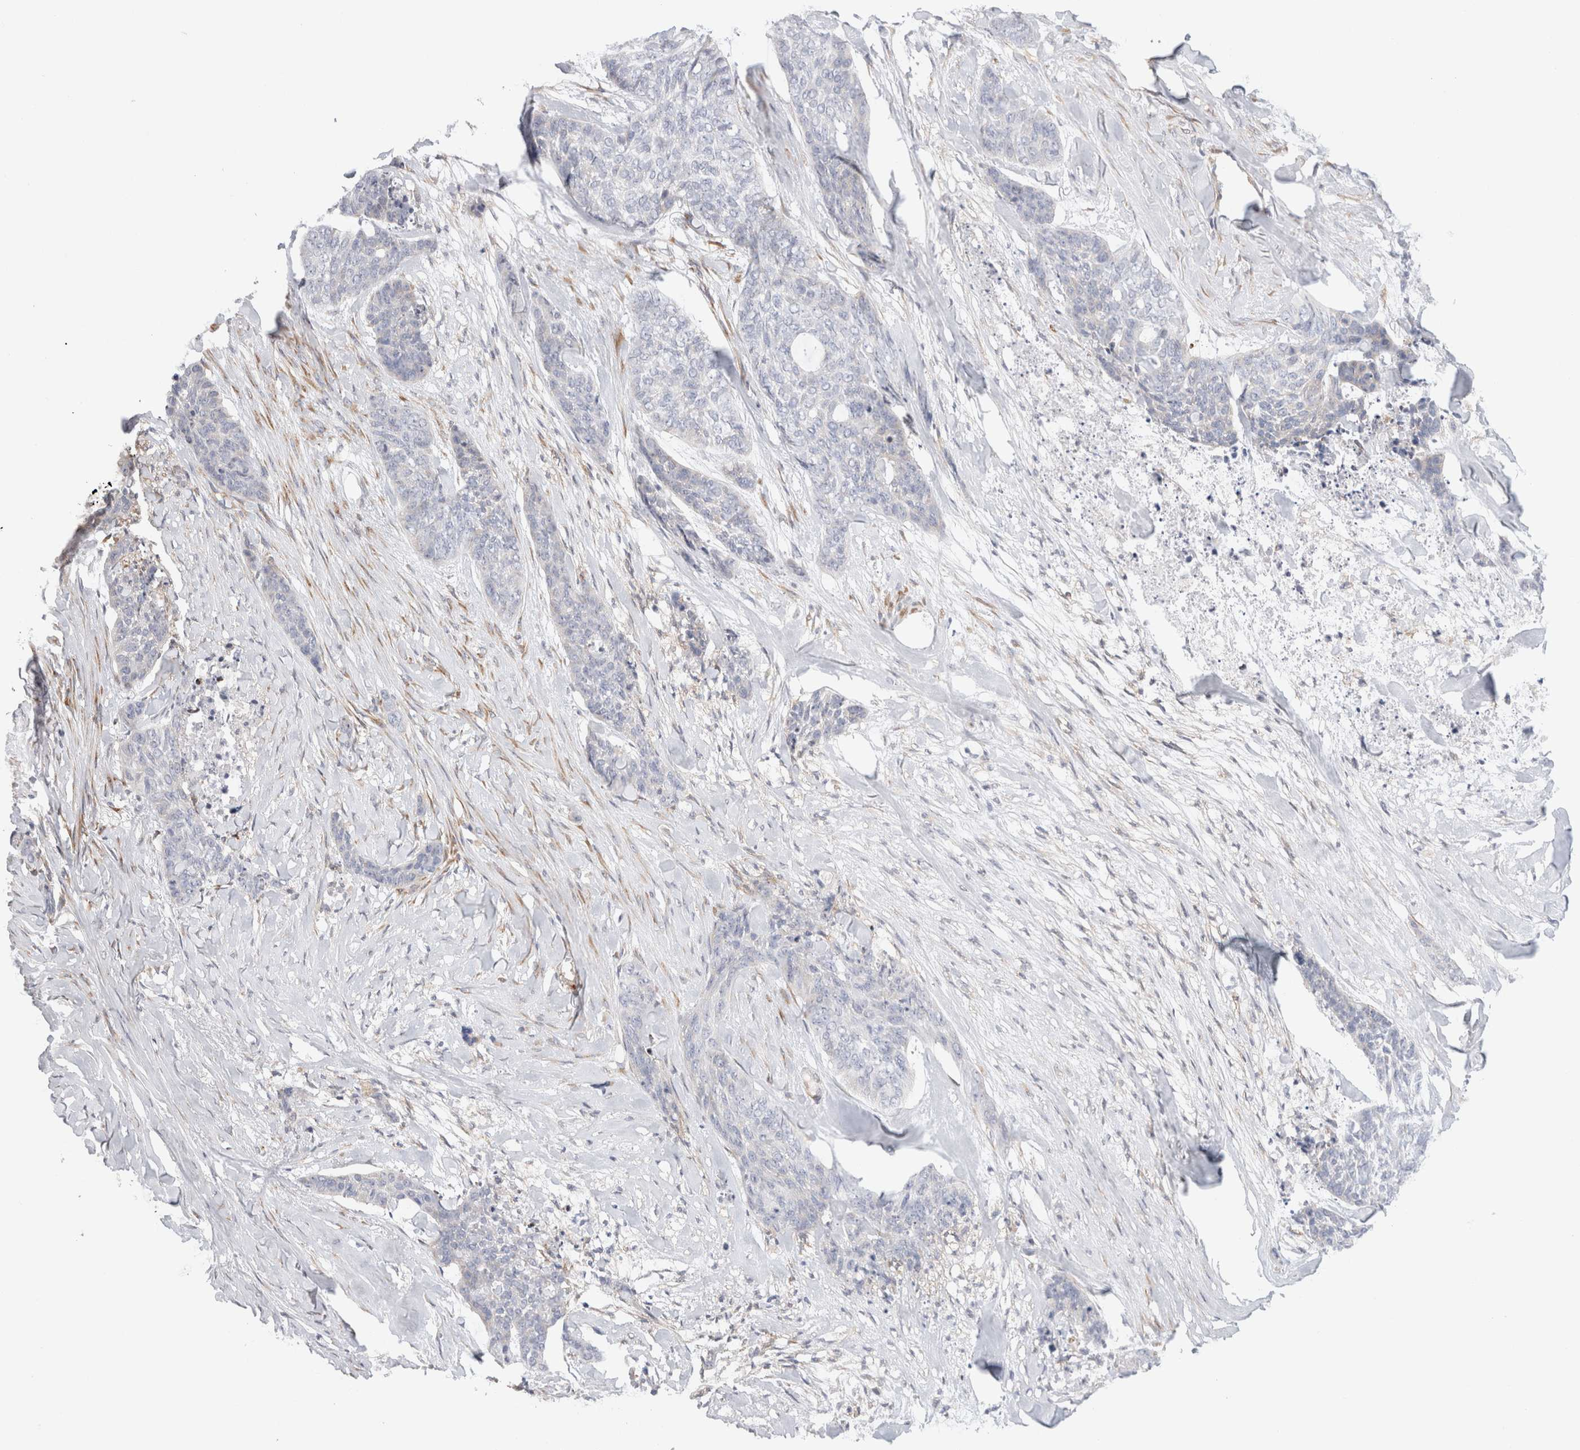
{"staining": {"intensity": "negative", "quantity": "none", "location": "none"}, "tissue": "skin cancer", "cell_type": "Tumor cells", "image_type": "cancer", "snomed": [{"axis": "morphology", "description": "Basal cell carcinoma"}, {"axis": "topography", "description": "Skin"}], "caption": "Immunohistochemistry of human skin cancer (basal cell carcinoma) reveals no expression in tumor cells.", "gene": "CNPY4", "patient": {"sex": "female", "age": 64}}